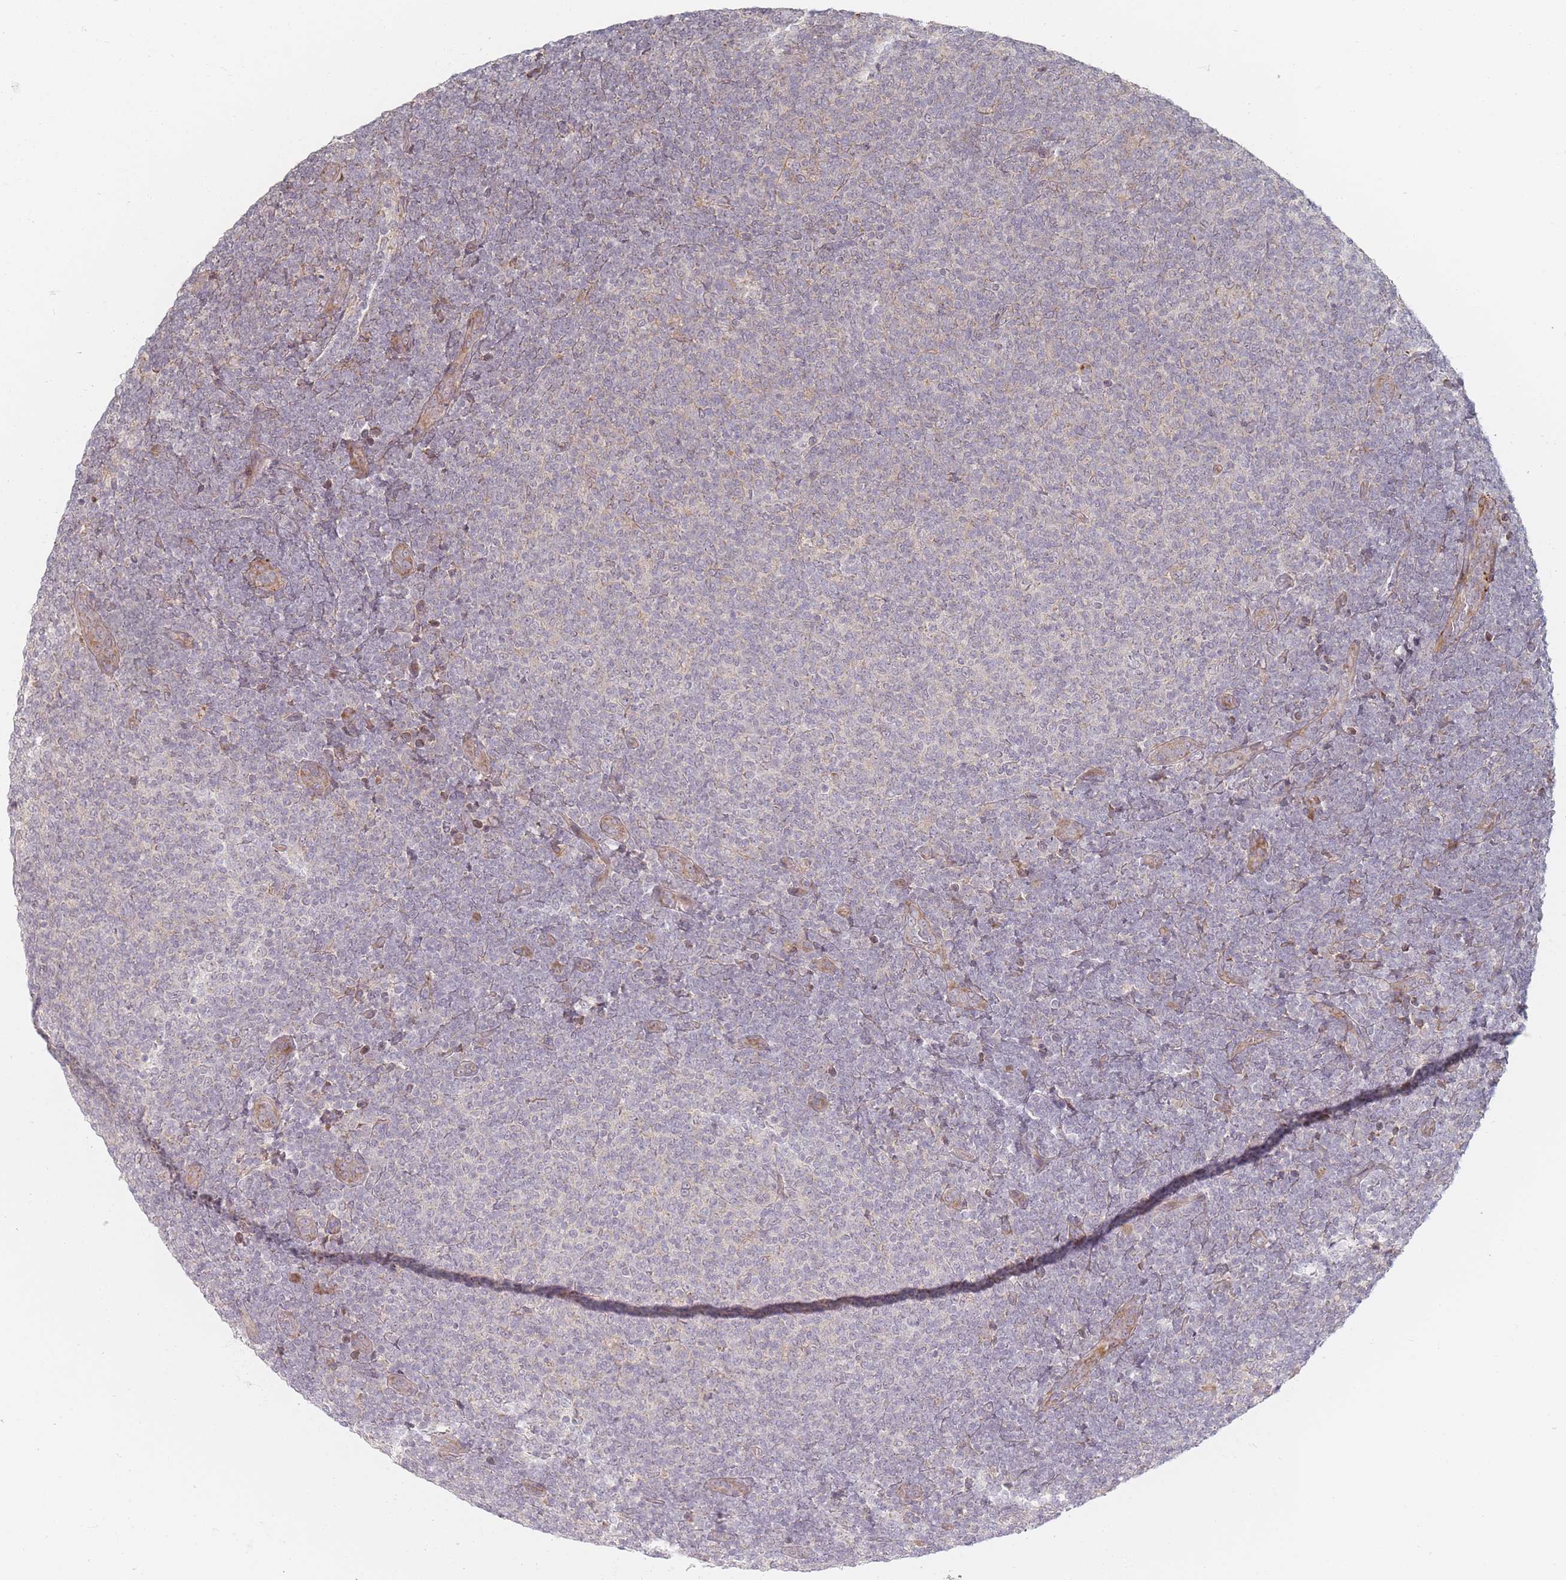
{"staining": {"intensity": "negative", "quantity": "none", "location": "none"}, "tissue": "lymphoma", "cell_type": "Tumor cells", "image_type": "cancer", "snomed": [{"axis": "morphology", "description": "Malignant lymphoma, non-Hodgkin's type, Low grade"}, {"axis": "topography", "description": "Lymph node"}], "caption": "Lymphoma was stained to show a protein in brown. There is no significant positivity in tumor cells.", "gene": "ZKSCAN7", "patient": {"sex": "male", "age": 66}}